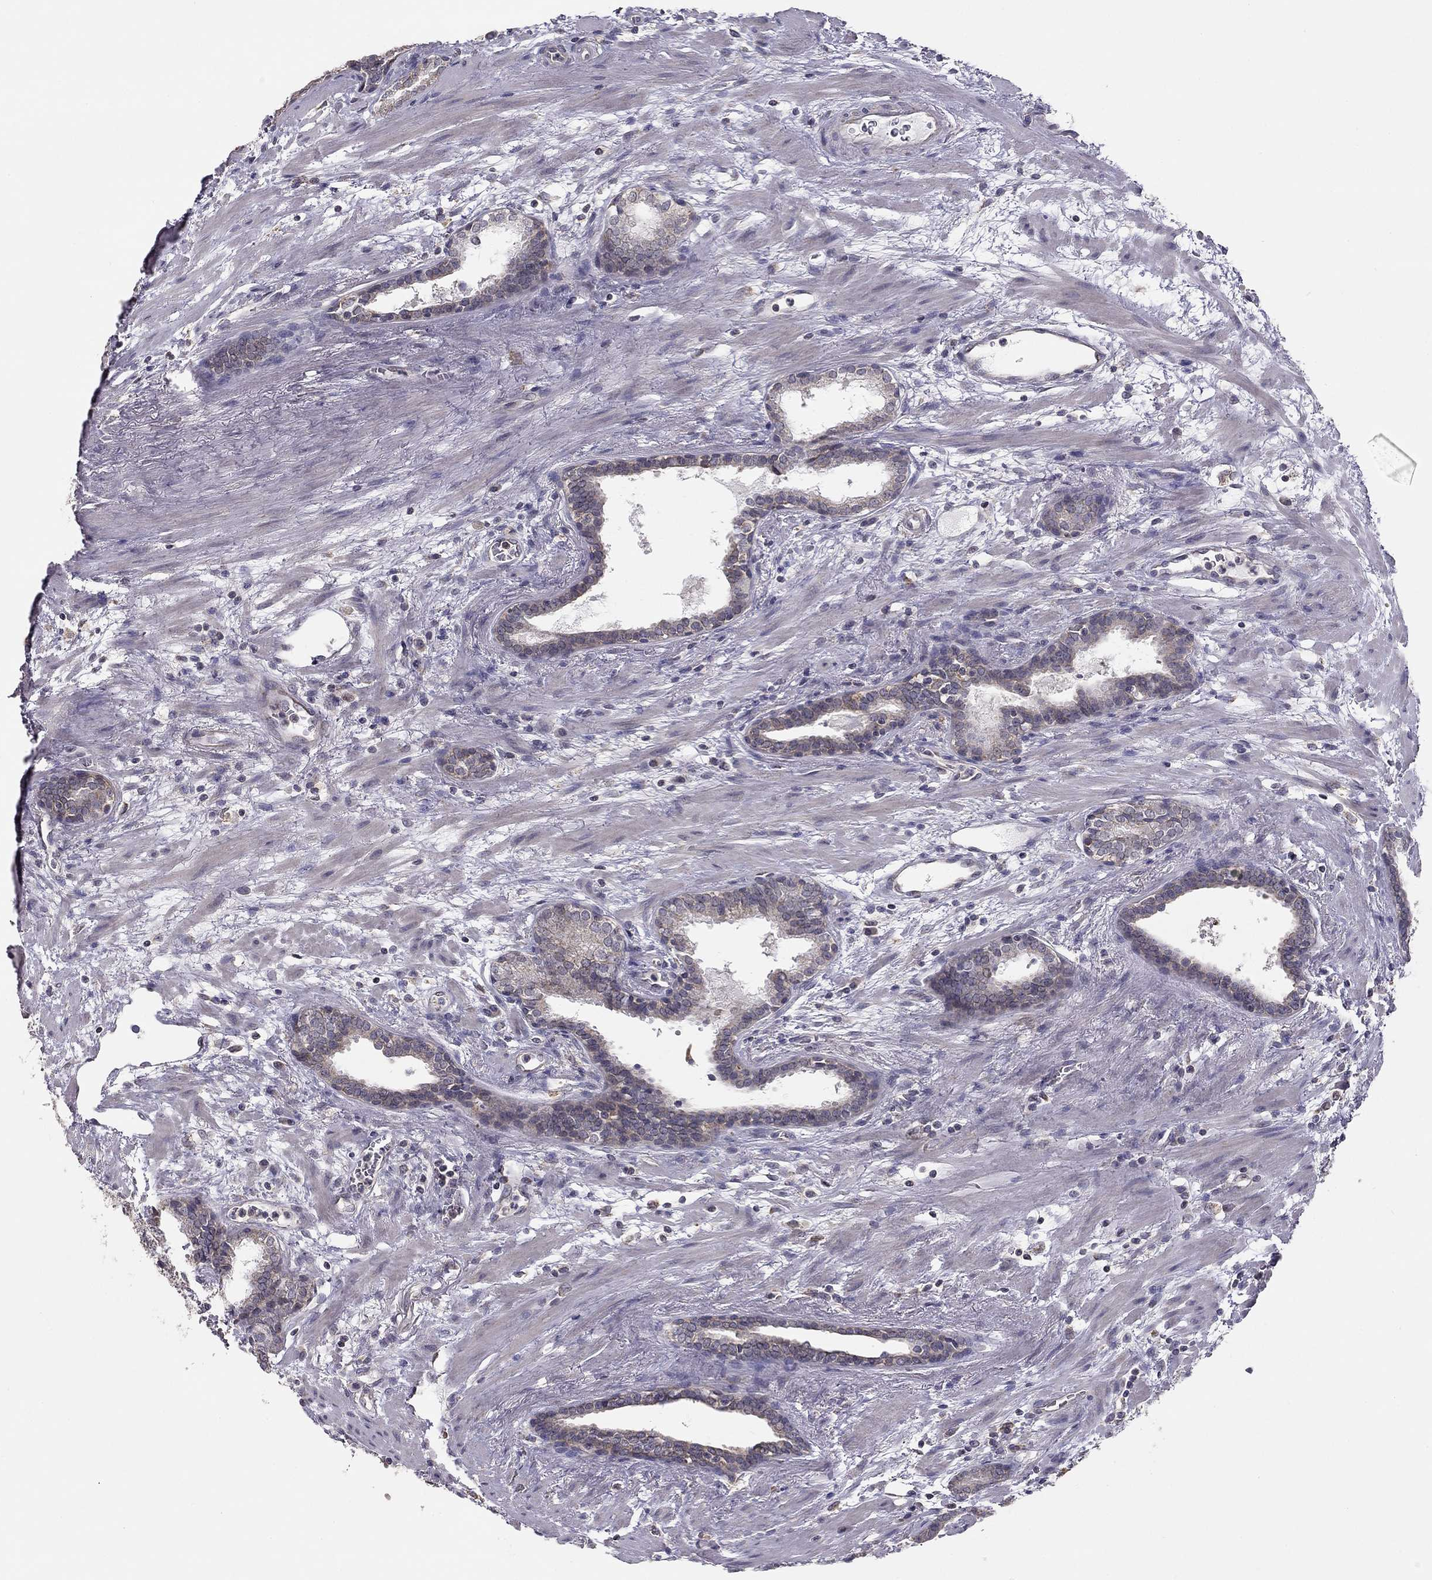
{"staining": {"intensity": "weak", "quantity": "25%-75%", "location": "cytoplasmic/membranous"}, "tissue": "prostate cancer", "cell_type": "Tumor cells", "image_type": "cancer", "snomed": [{"axis": "morphology", "description": "Adenocarcinoma, NOS"}, {"axis": "topography", "description": "Prostate"}], "caption": "Adenocarcinoma (prostate) stained with a protein marker demonstrates weak staining in tumor cells.", "gene": "LRIT3", "patient": {"sex": "male", "age": 66}}